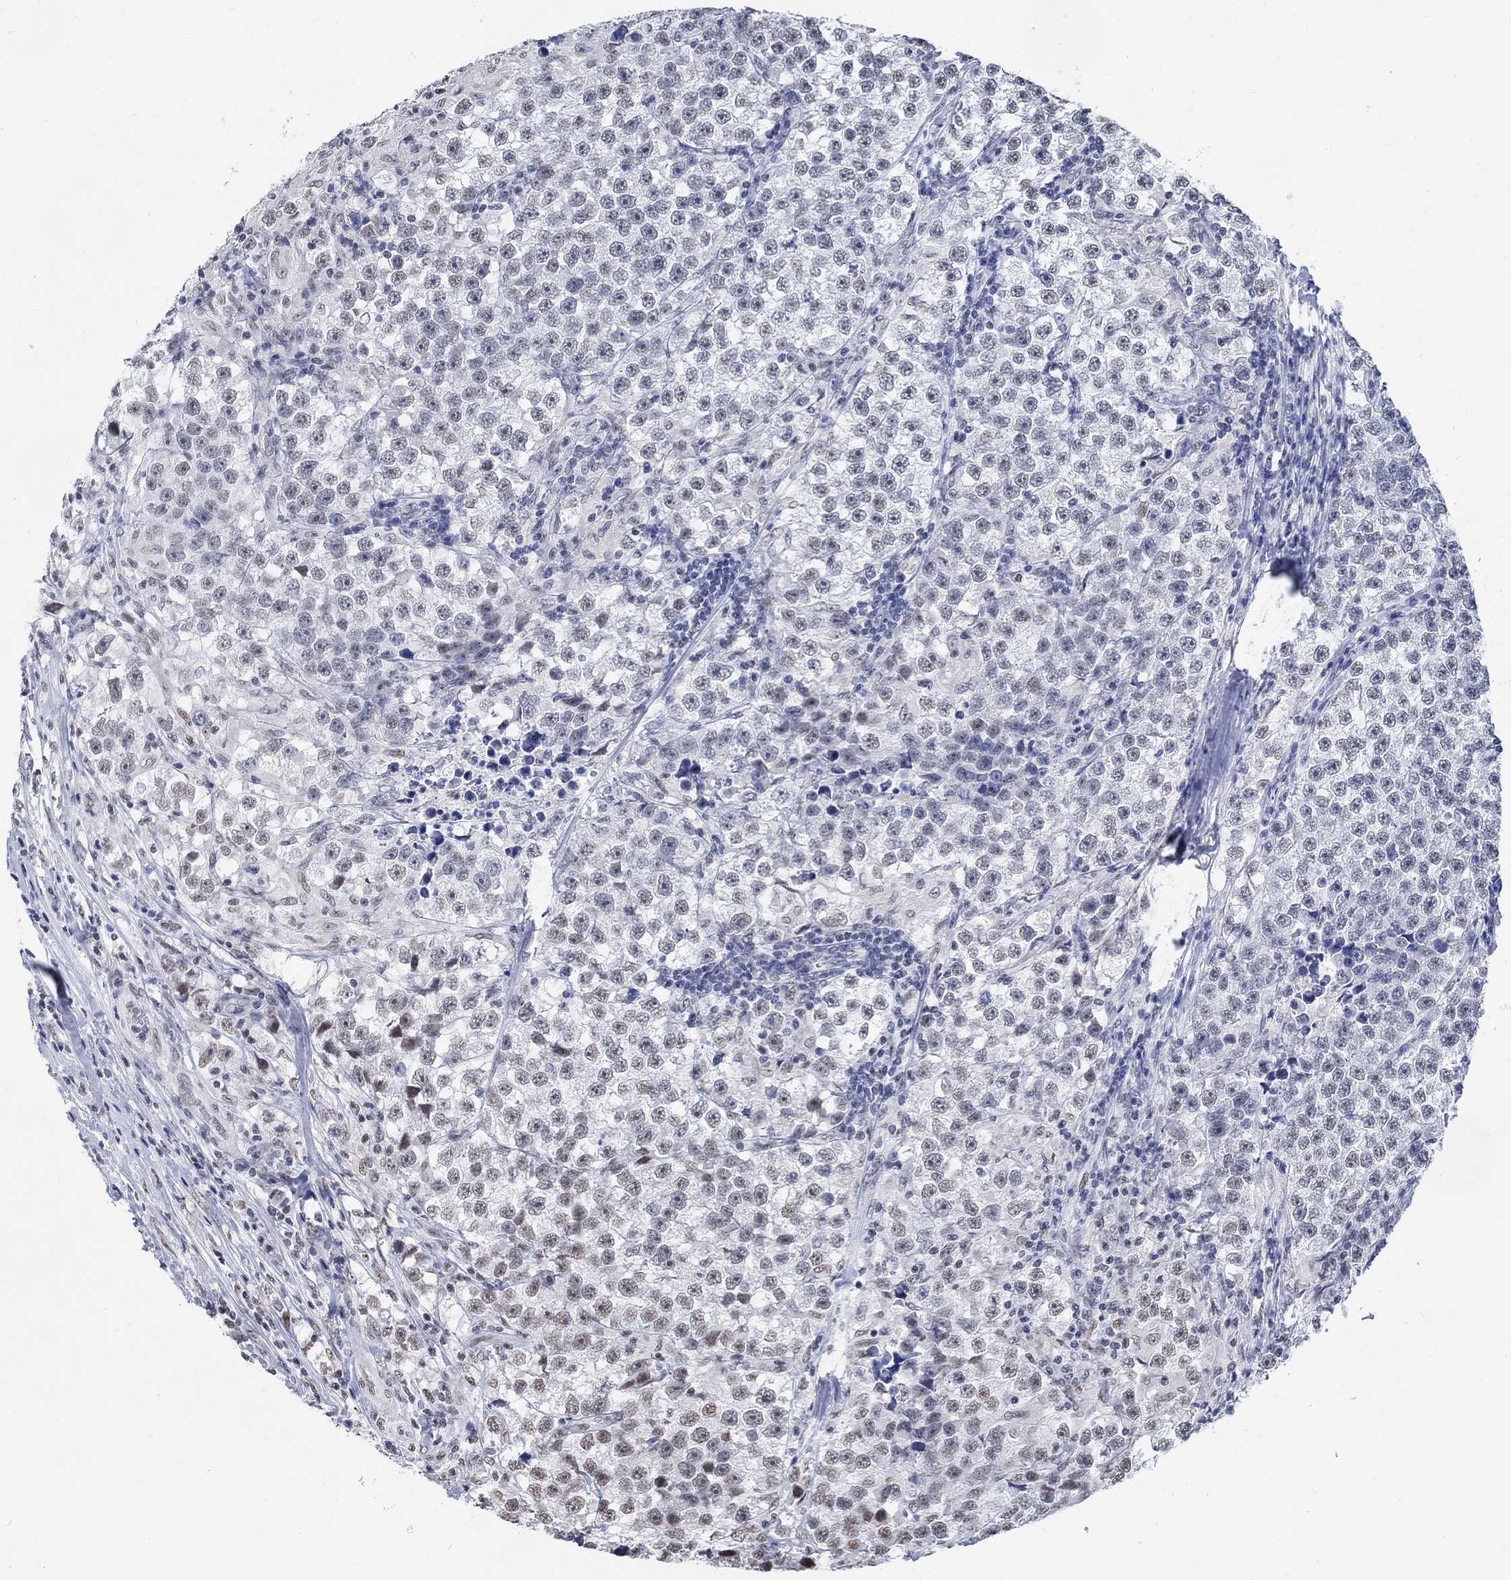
{"staining": {"intensity": "weak", "quantity": "<25%", "location": "nuclear"}, "tissue": "testis cancer", "cell_type": "Tumor cells", "image_type": "cancer", "snomed": [{"axis": "morphology", "description": "Seminoma, NOS"}, {"axis": "topography", "description": "Testis"}], "caption": "Tumor cells are negative for protein expression in human testis cancer.", "gene": "KCNH8", "patient": {"sex": "male", "age": 46}}